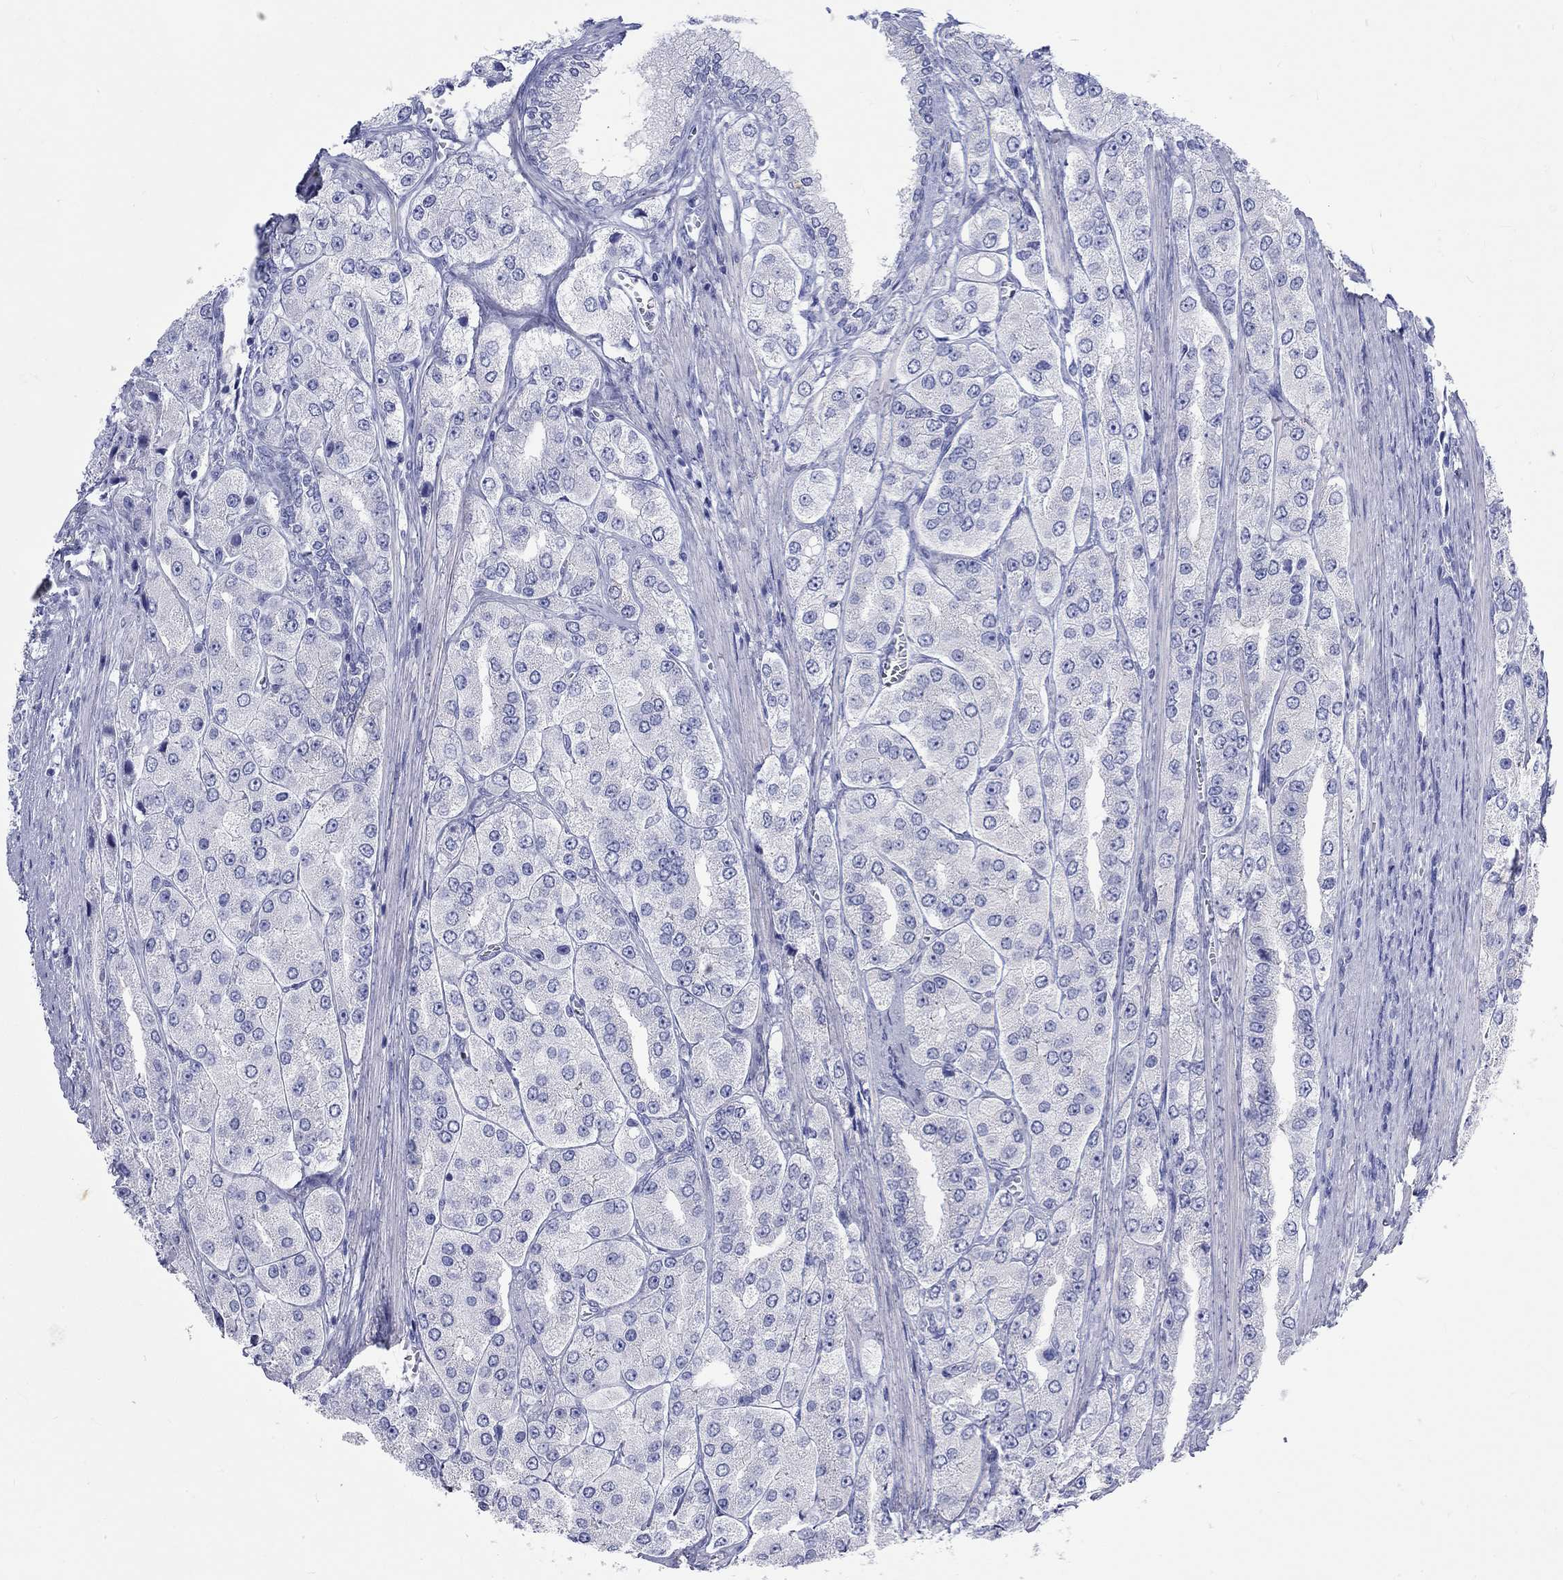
{"staining": {"intensity": "negative", "quantity": "none", "location": "none"}, "tissue": "prostate cancer", "cell_type": "Tumor cells", "image_type": "cancer", "snomed": [{"axis": "morphology", "description": "Adenocarcinoma, Low grade"}, {"axis": "topography", "description": "Prostate"}], "caption": "This is an immunohistochemistry (IHC) micrograph of human low-grade adenocarcinoma (prostate). There is no positivity in tumor cells.", "gene": "SPATA9", "patient": {"sex": "male", "age": 69}}